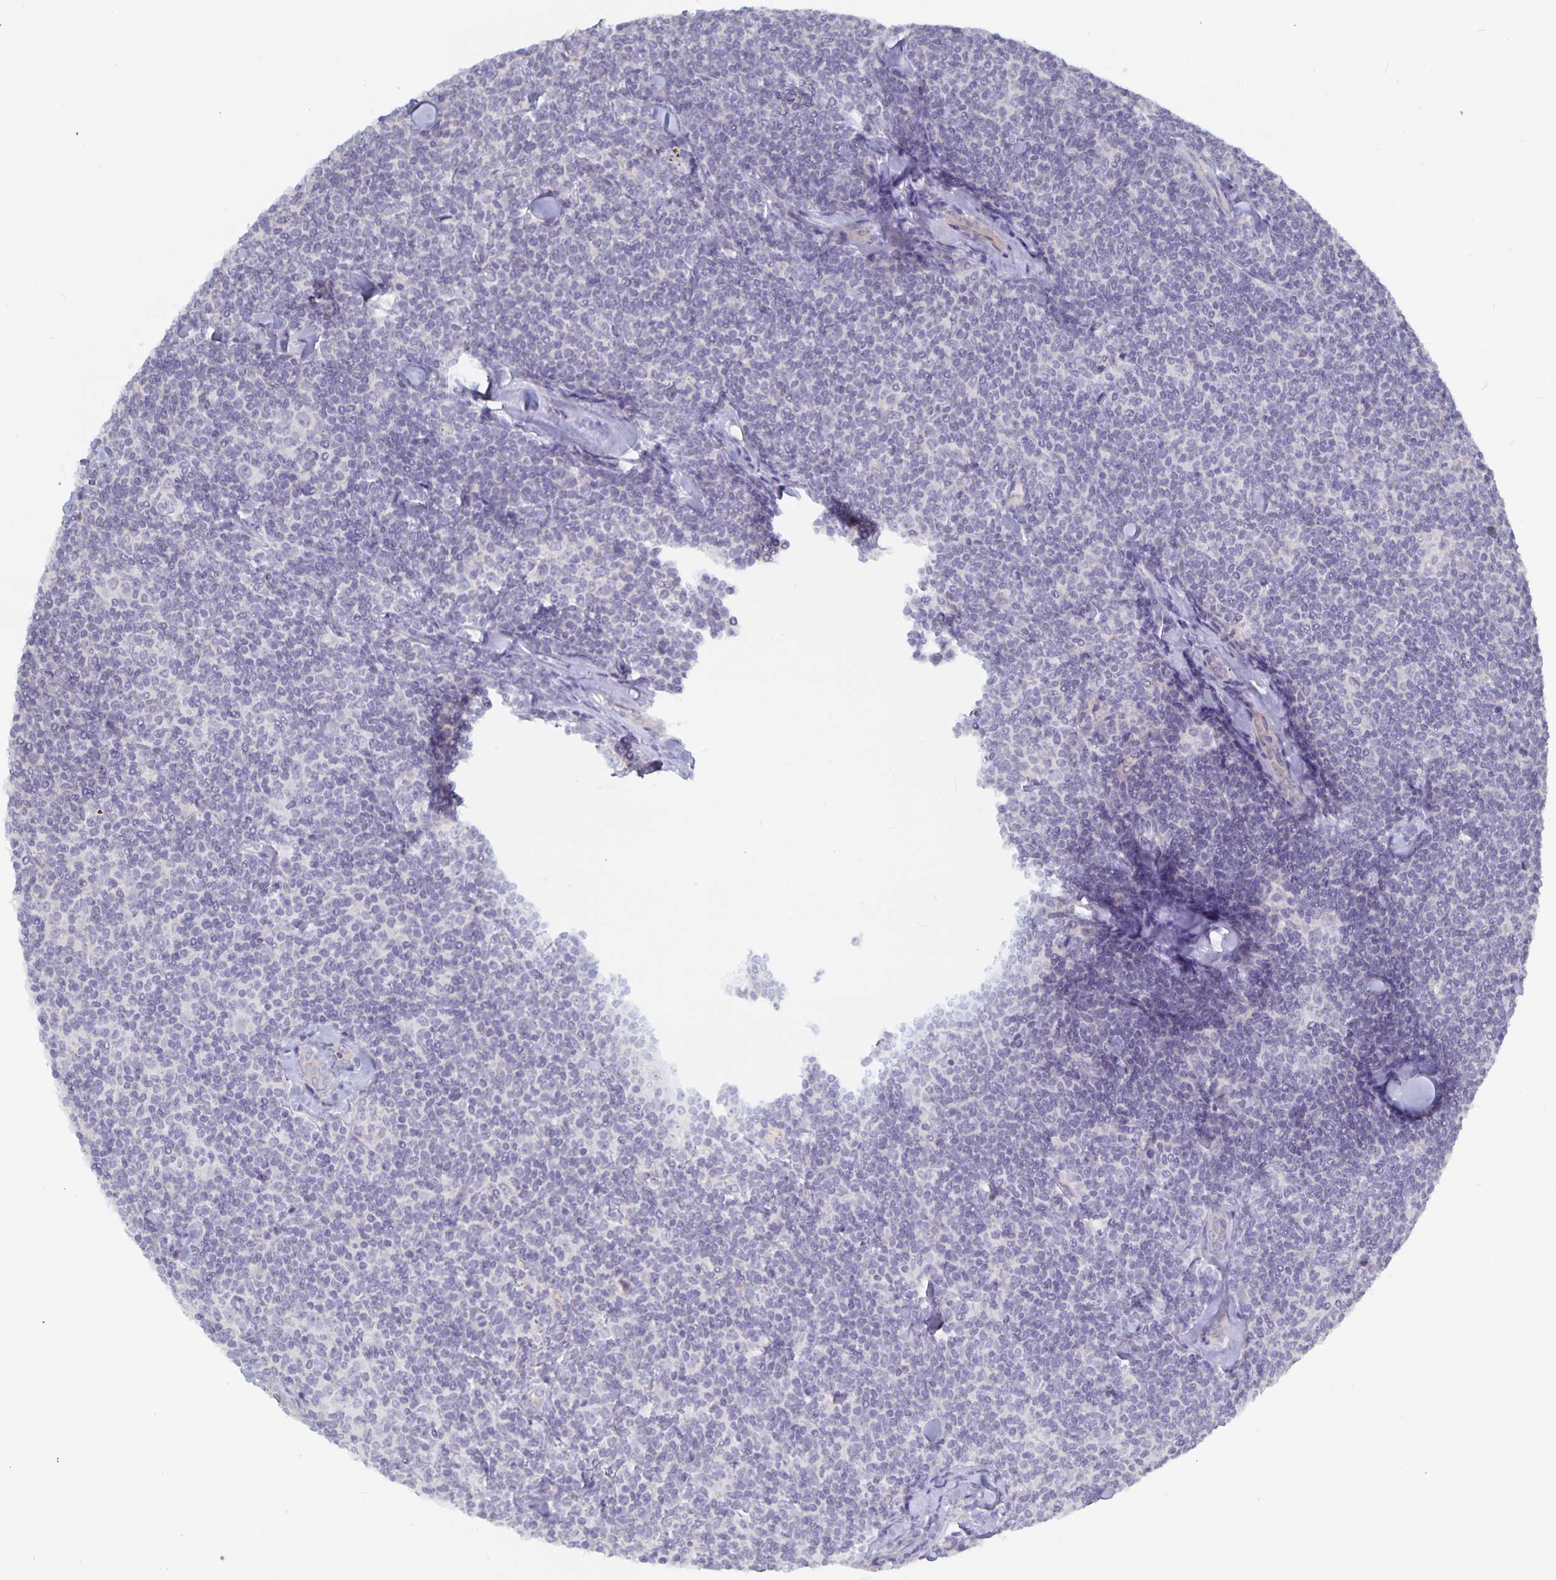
{"staining": {"intensity": "negative", "quantity": "none", "location": "none"}, "tissue": "lymphoma", "cell_type": "Tumor cells", "image_type": "cancer", "snomed": [{"axis": "morphology", "description": "Malignant lymphoma, non-Hodgkin's type, Low grade"}, {"axis": "topography", "description": "Lymph node"}], "caption": "Tumor cells are negative for protein expression in human lymphoma. Nuclei are stained in blue.", "gene": "PLCB3", "patient": {"sex": "female", "age": 56}}